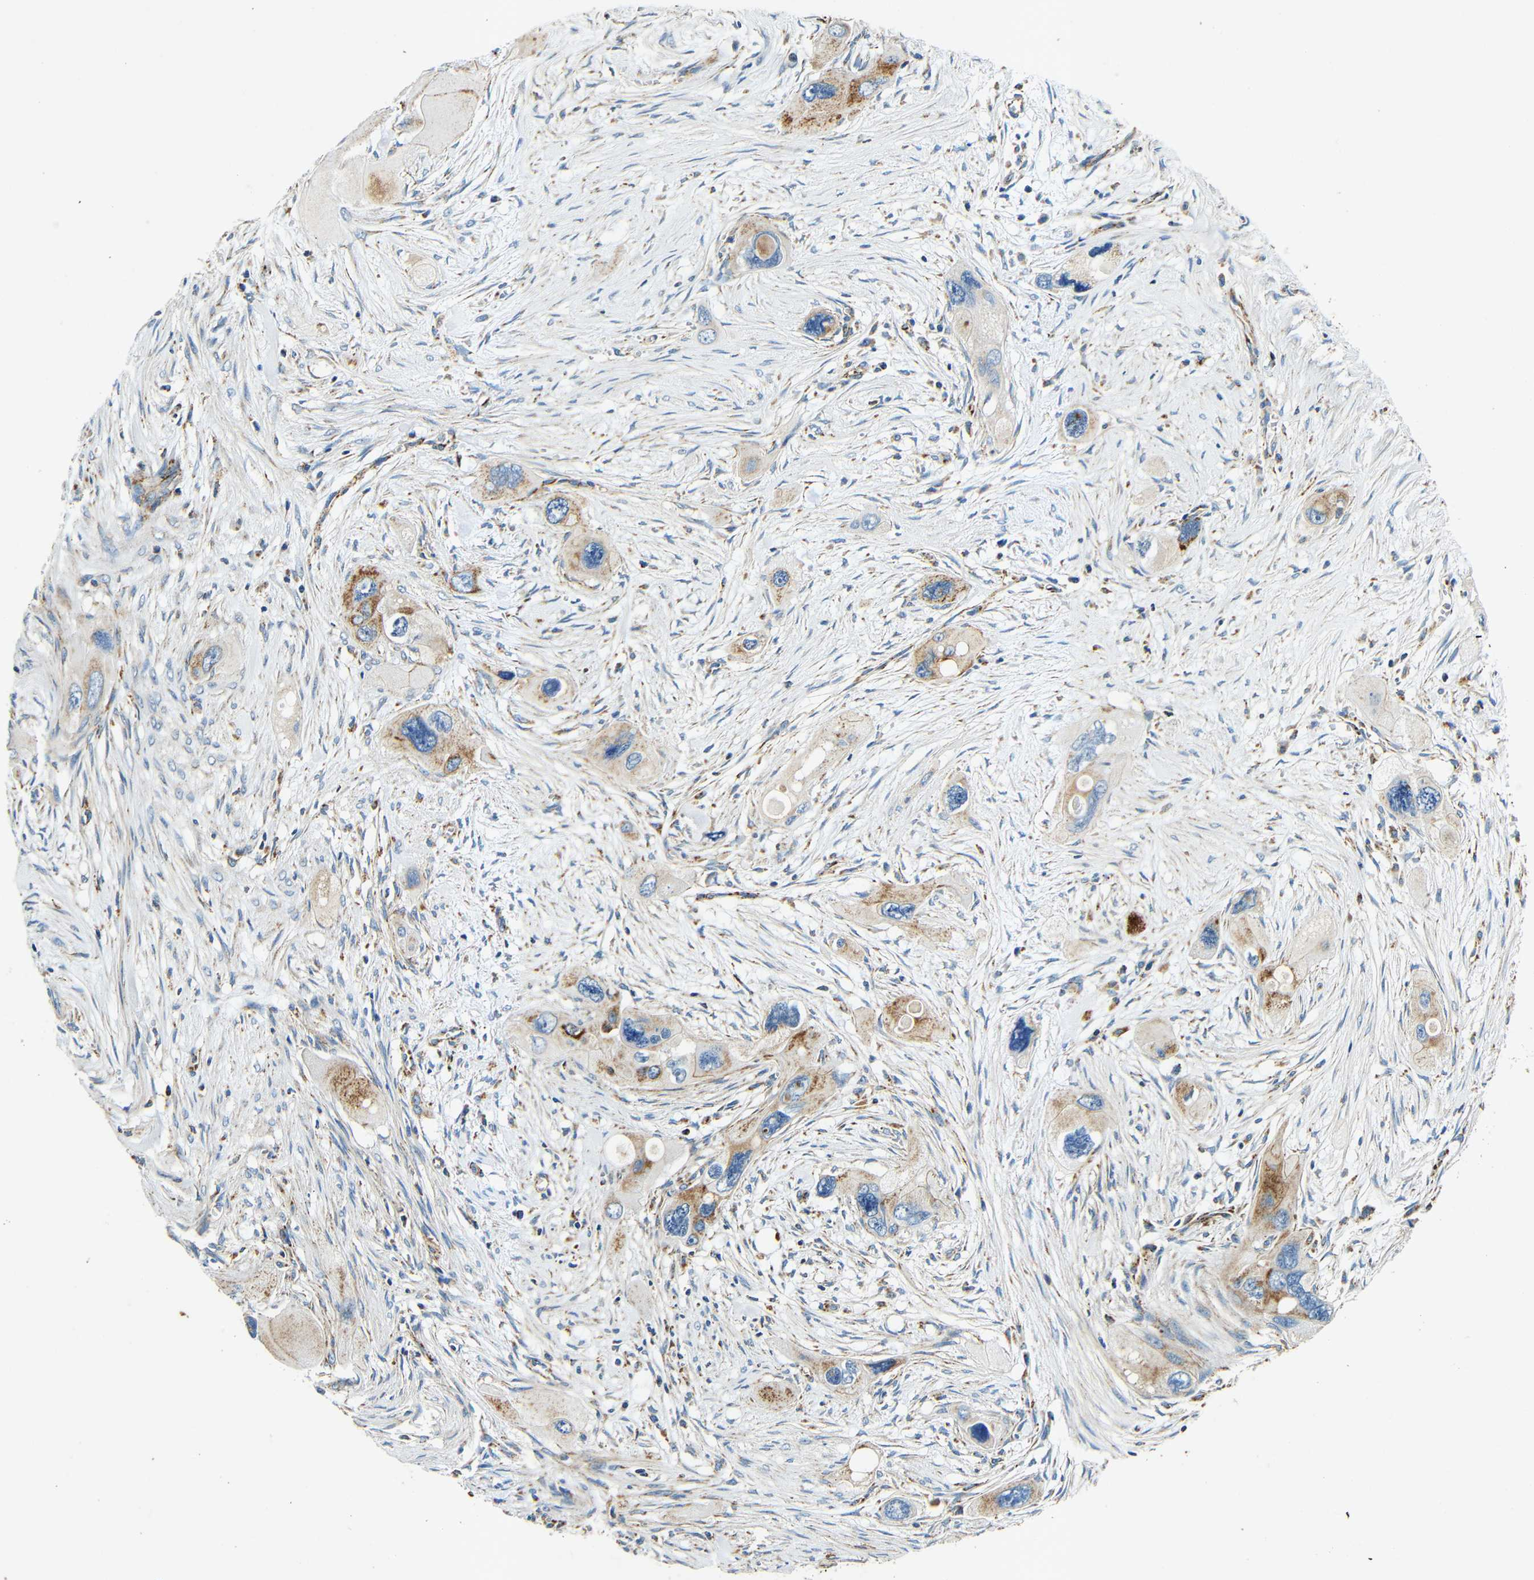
{"staining": {"intensity": "moderate", "quantity": "25%-75%", "location": "cytoplasmic/membranous"}, "tissue": "pancreatic cancer", "cell_type": "Tumor cells", "image_type": "cancer", "snomed": [{"axis": "morphology", "description": "Adenocarcinoma, NOS"}, {"axis": "topography", "description": "Pancreas"}], "caption": "Pancreatic cancer tissue reveals moderate cytoplasmic/membranous expression in about 25%-75% of tumor cells, visualized by immunohistochemistry.", "gene": "GALNT18", "patient": {"sex": "male", "age": 73}}